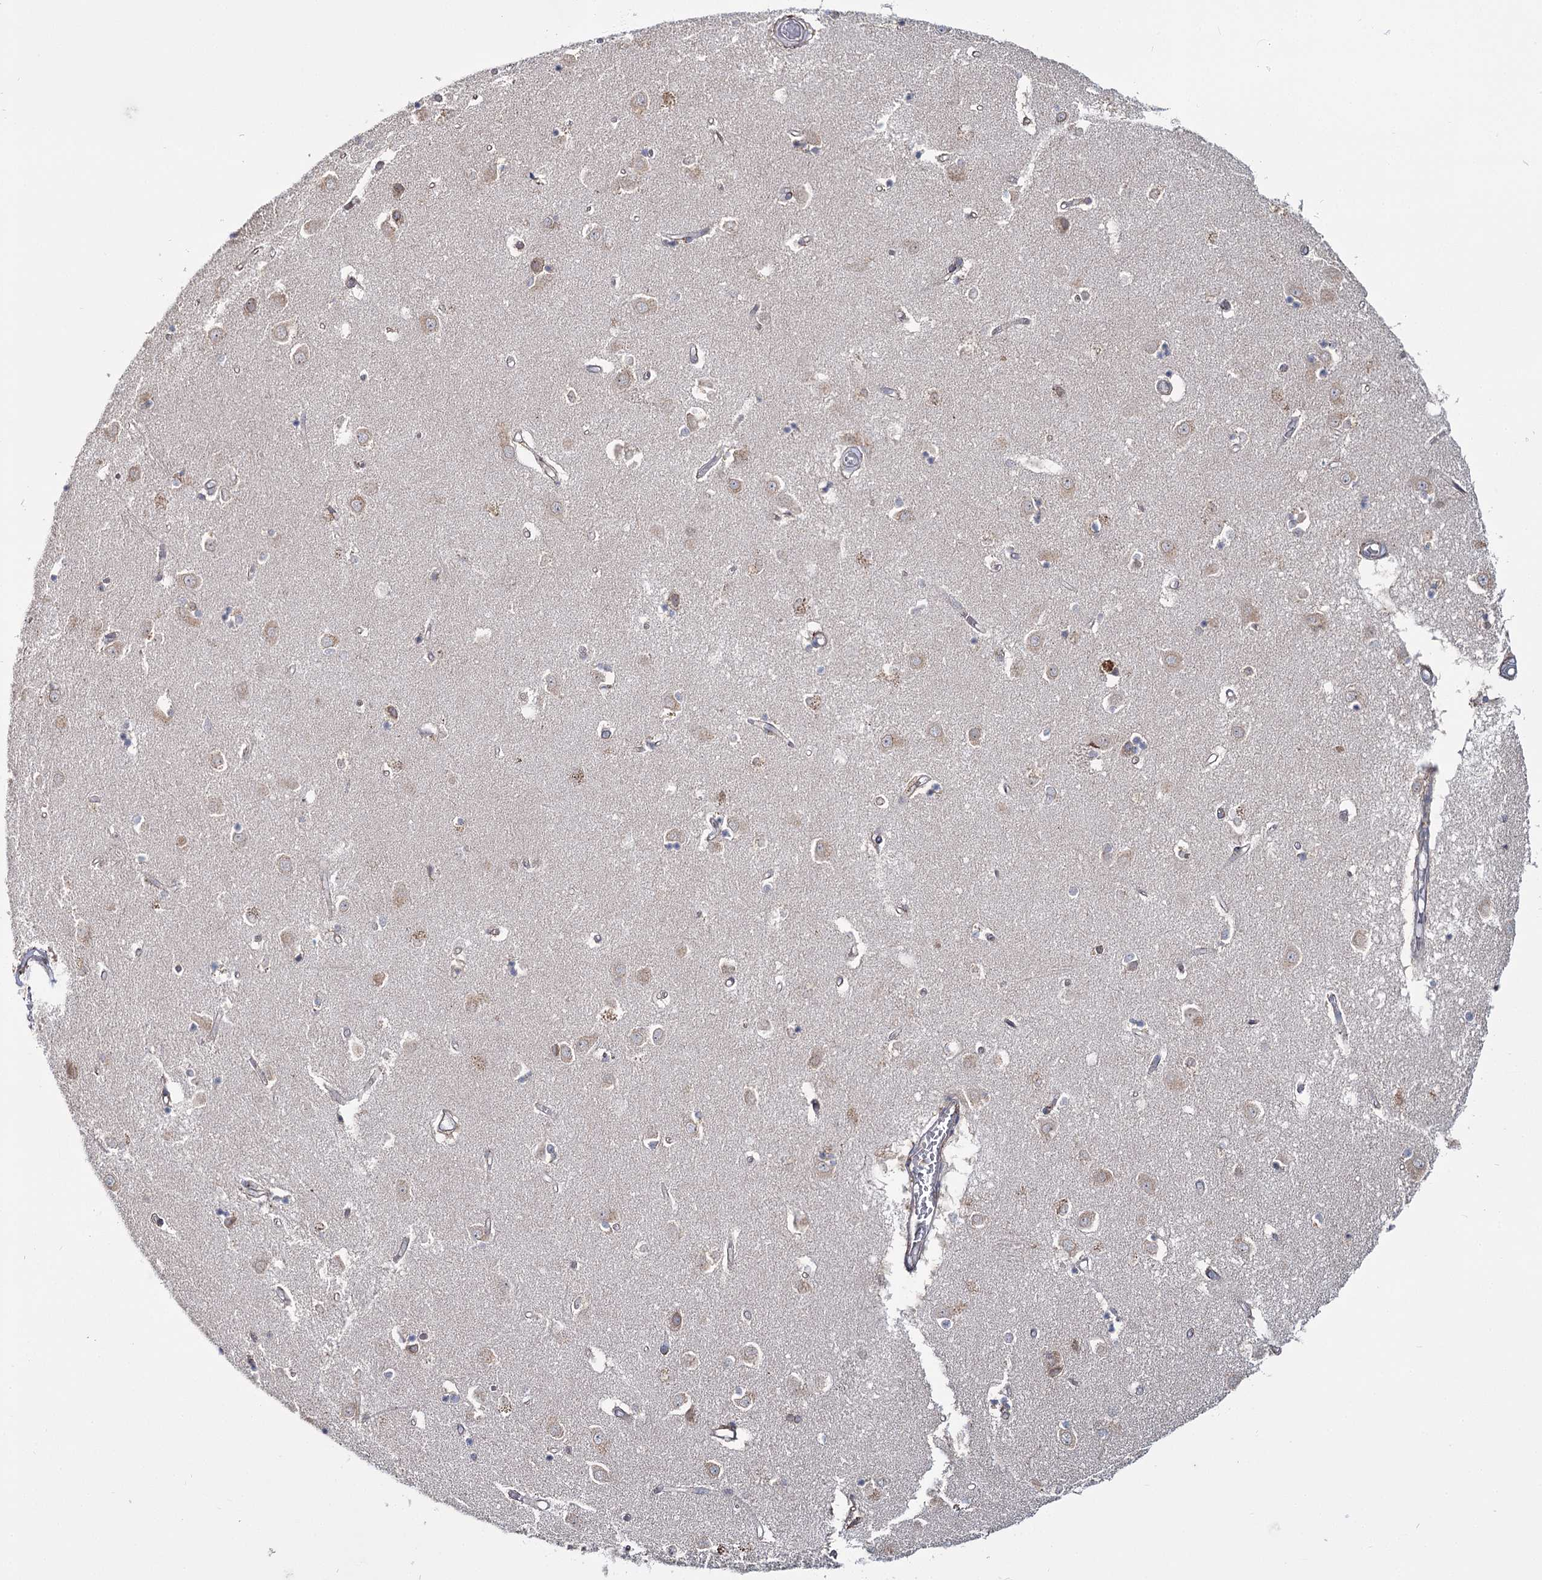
{"staining": {"intensity": "weak", "quantity": "25%-75%", "location": "cytoplasmic/membranous"}, "tissue": "caudate", "cell_type": "Glial cells", "image_type": "normal", "snomed": [{"axis": "morphology", "description": "Normal tissue, NOS"}, {"axis": "topography", "description": "Lateral ventricle wall"}], "caption": "Human caudate stained with a brown dye reveals weak cytoplasmic/membranous positive staining in about 25%-75% of glial cells.", "gene": "ZCCHC9", "patient": {"sex": "male", "age": 45}}